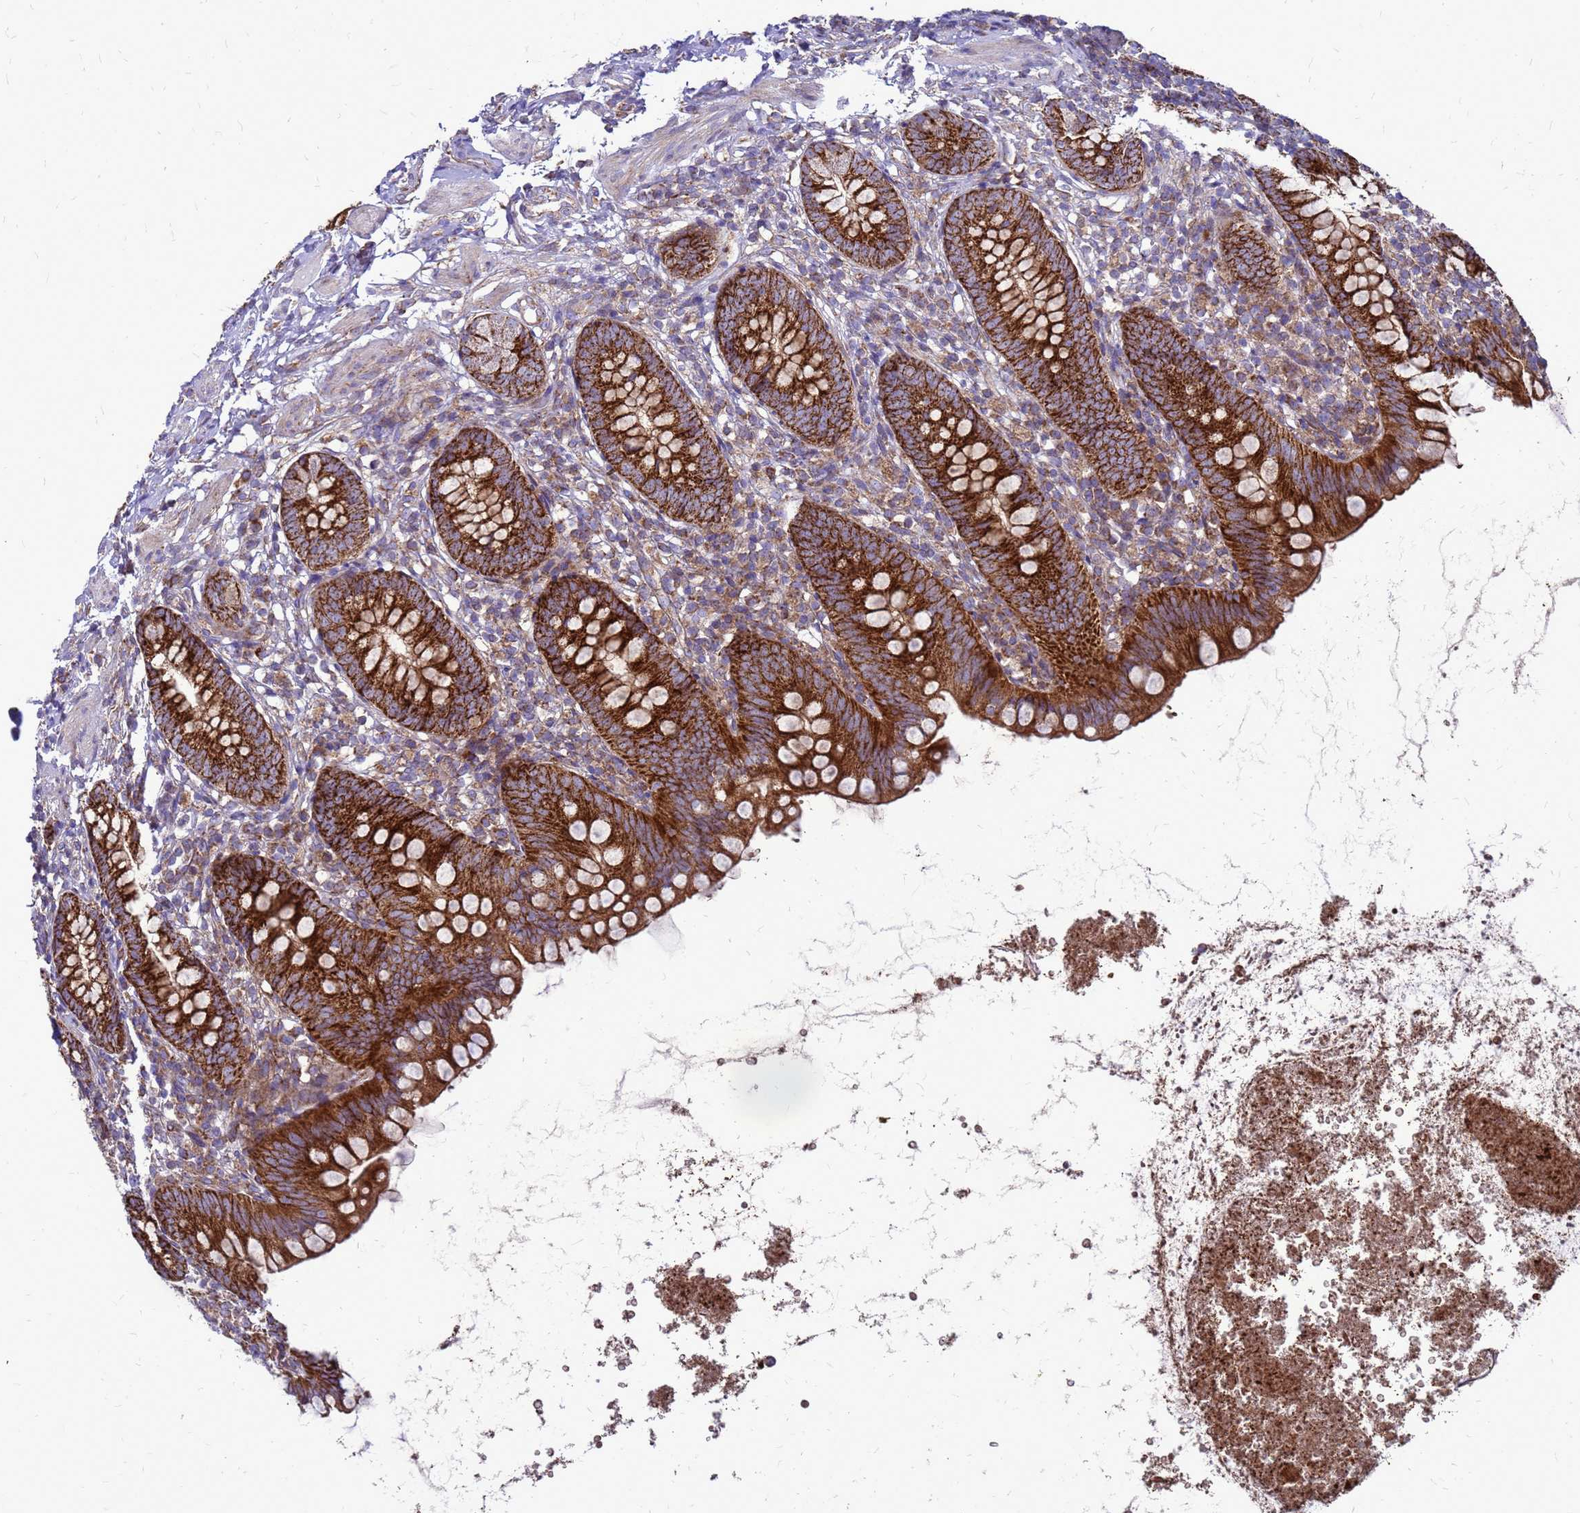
{"staining": {"intensity": "strong", "quantity": ">75%", "location": "cytoplasmic/membranous"}, "tissue": "appendix", "cell_type": "Glandular cells", "image_type": "normal", "snomed": [{"axis": "morphology", "description": "Normal tissue, NOS"}, {"axis": "topography", "description": "Appendix"}], "caption": "Protein staining shows strong cytoplasmic/membranous expression in approximately >75% of glandular cells in unremarkable appendix. Immunohistochemistry (ihc) stains the protein in brown and the nuclei are stained blue.", "gene": "FSTL4", "patient": {"sex": "female", "age": 62}}